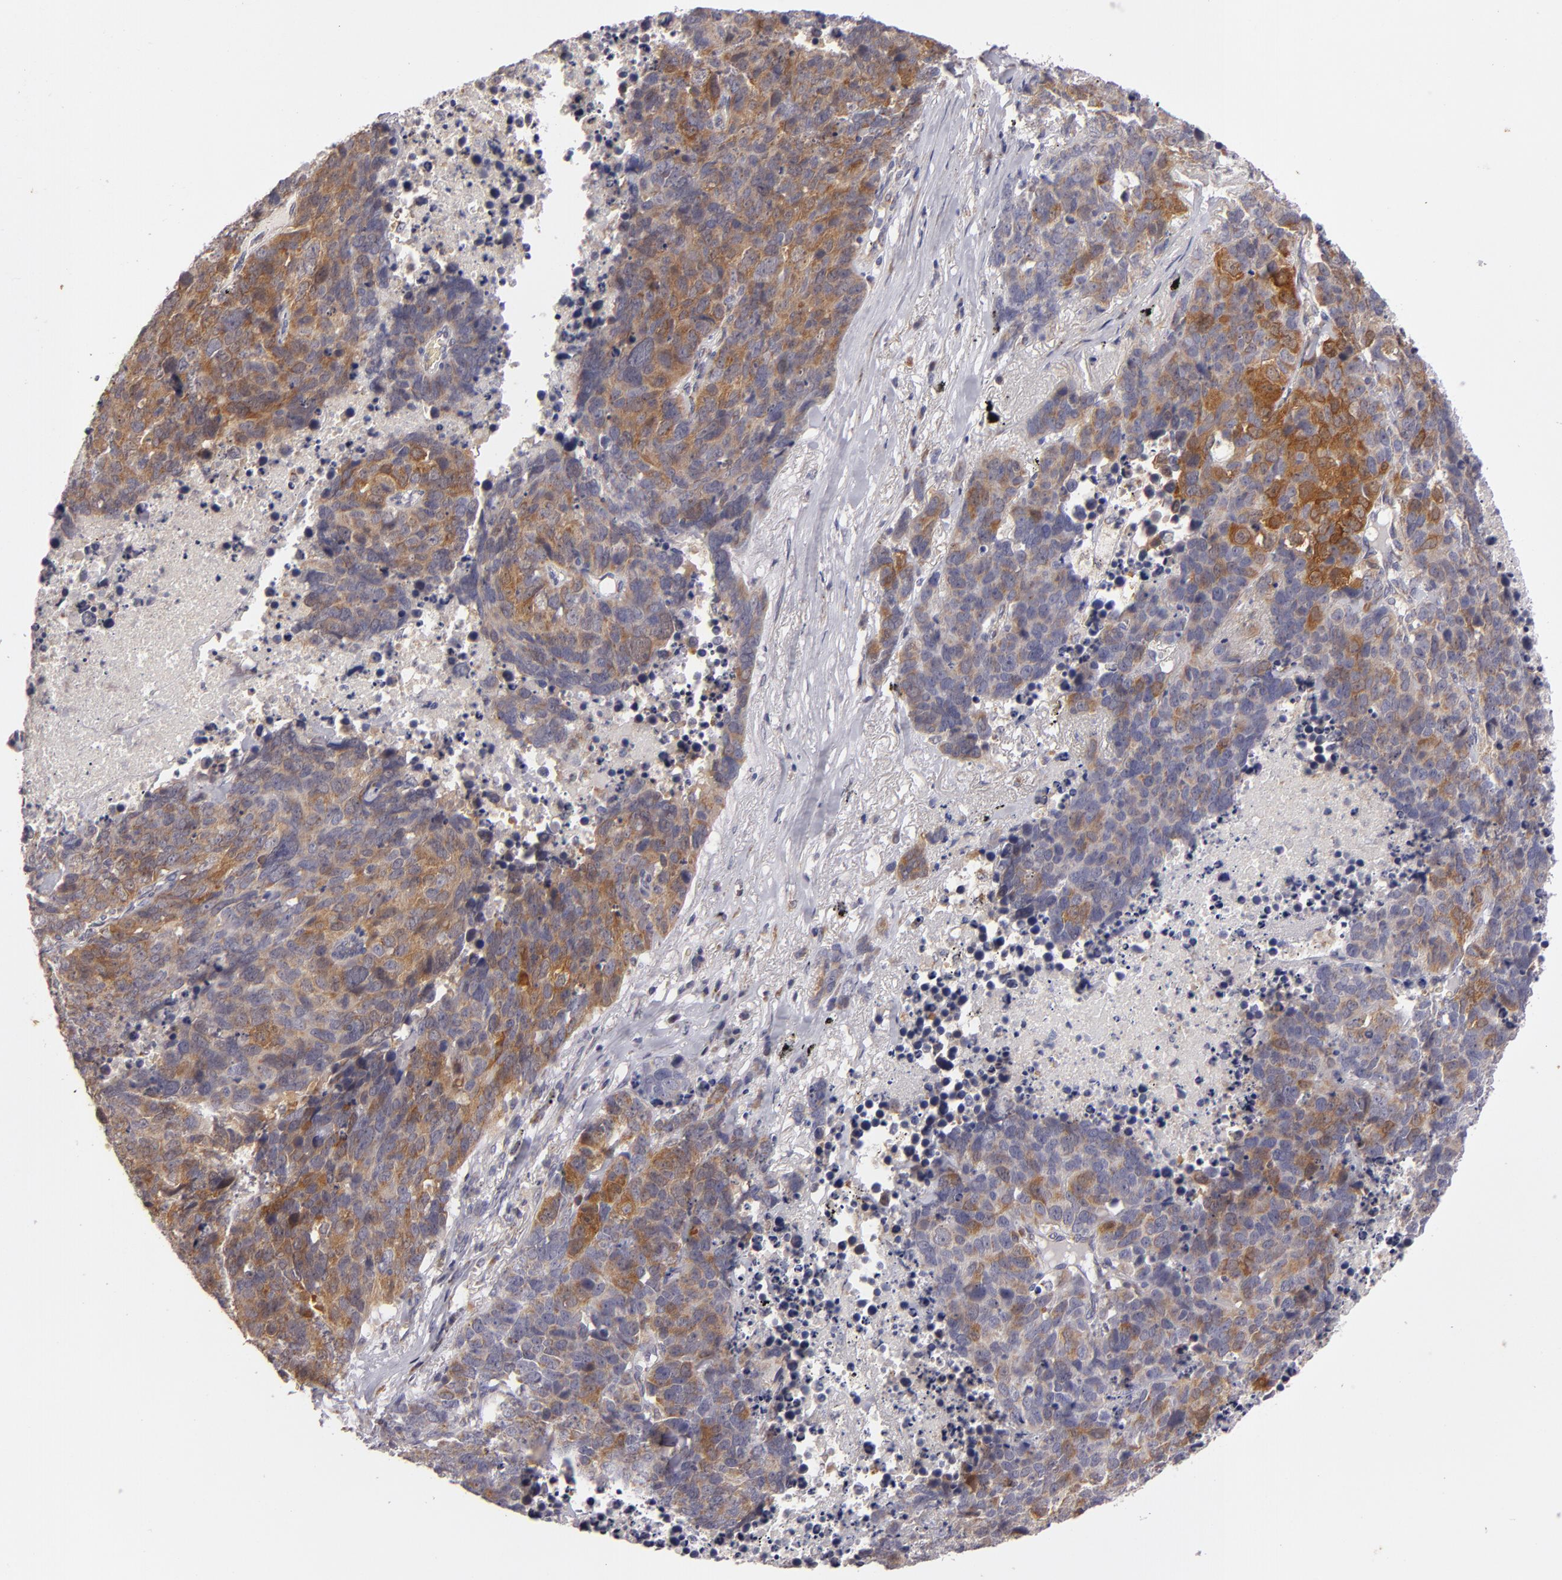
{"staining": {"intensity": "moderate", "quantity": "25%-75%", "location": "cytoplasmic/membranous"}, "tissue": "lung cancer", "cell_type": "Tumor cells", "image_type": "cancer", "snomed": [{"axis": "morphology", "description": "Carcinoid, malignant, NOS"}, {"axis": "topography", "description": "Lung"}], "caption": "This image exhibits carcinoid (malignant) (lung) stained with IHC to label a protein in brown. The cytoplasmic/membranous of tumor cells show moderate positivity for the protein. Nuclei are counter-stained blue.", "gene": "SH2D4A", "patient": {"sex": "male", "age": 60}}